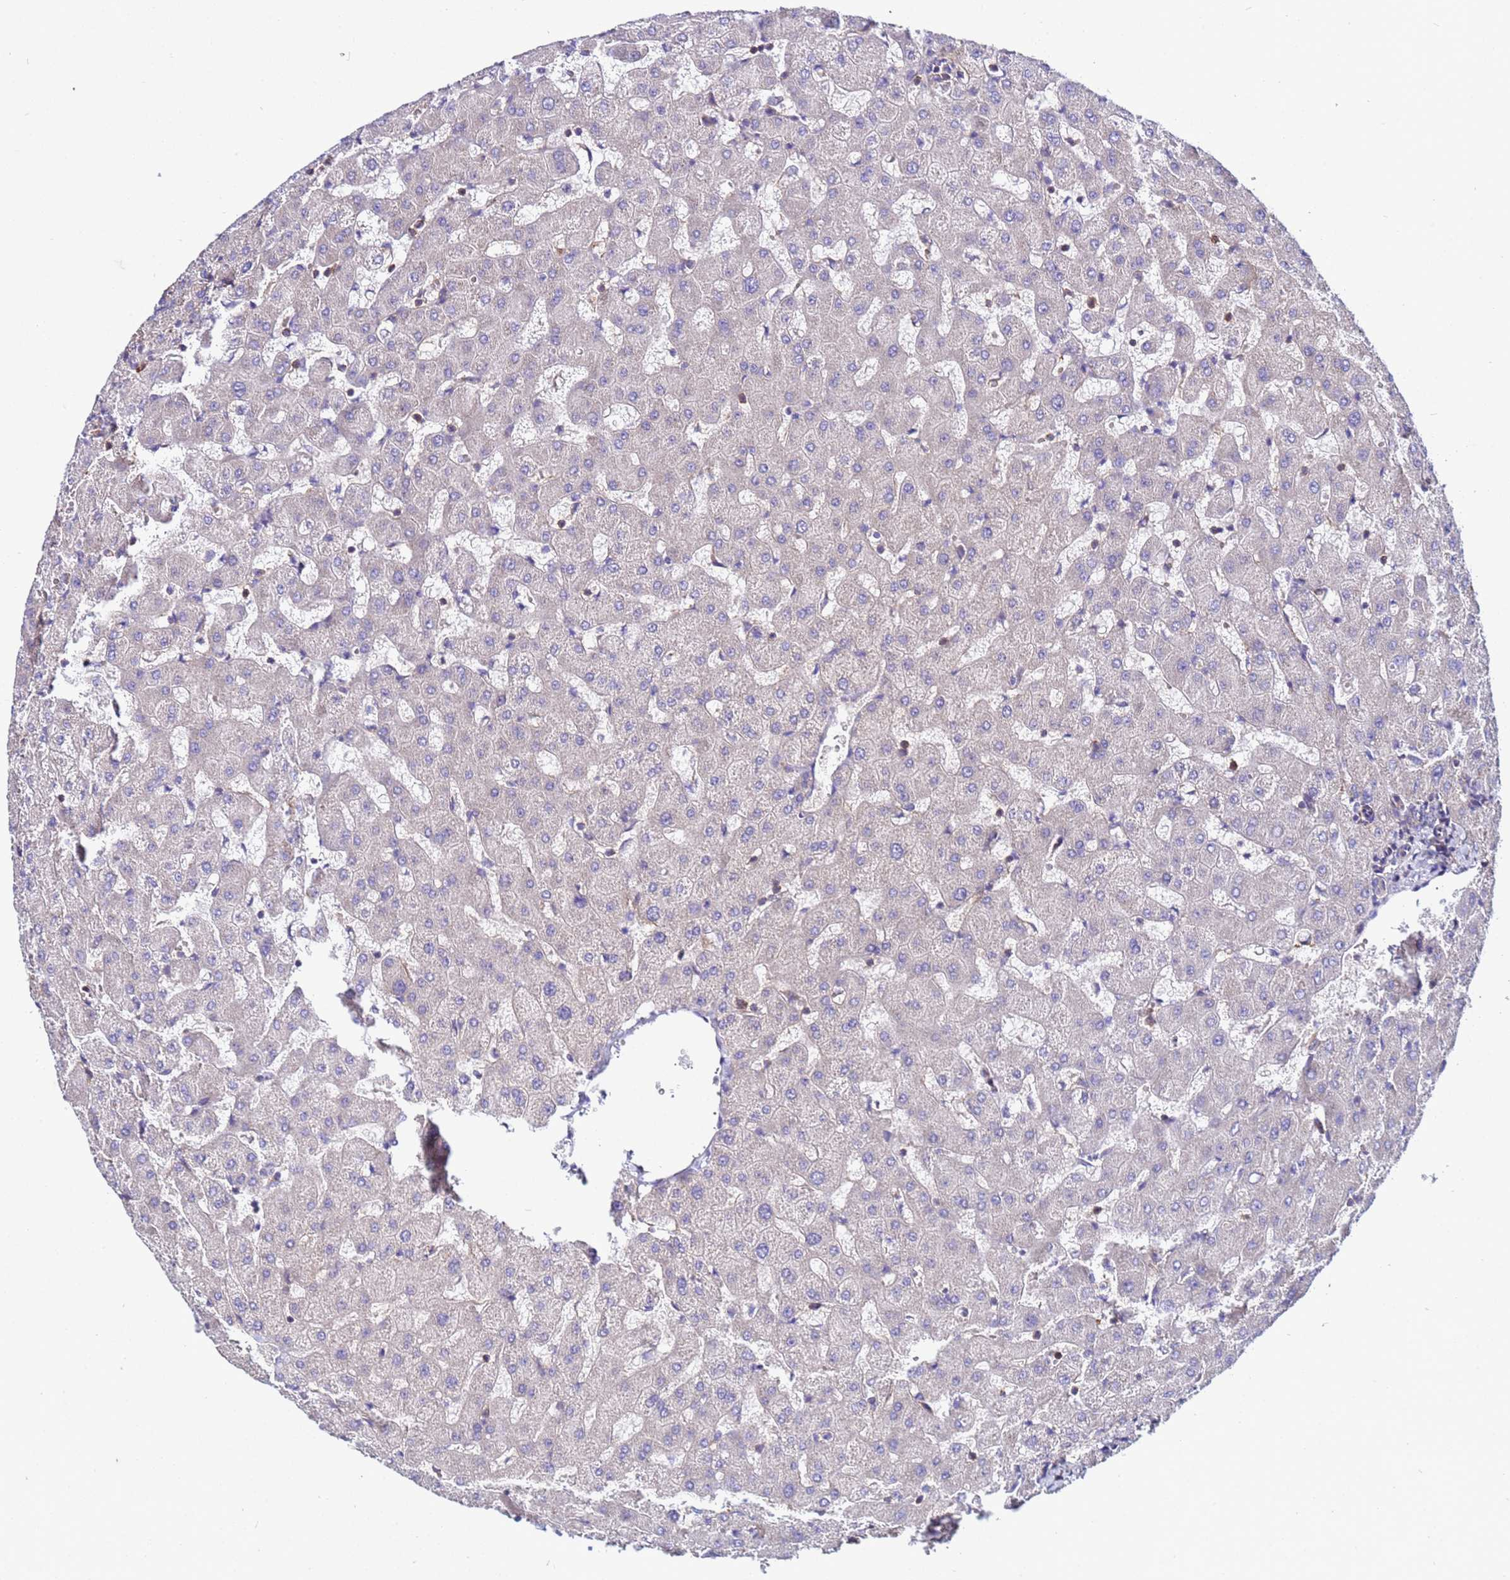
{"staining": {"intensity": "negative", "quantity": "none", "location": "none"}, "tissue": "liver", "cell_type": "Cholangiocytes", "image_type": "normal", "snomed": [{"axis": "morphology", "description": "Normal tissue, NOS"}, {"axis": "topography", "description": "Liver"}], "caption": "IHC histopathology image of normal liver: human liver stained with DAB displays no significant protein staining in cholangiocytes.", "gene": "STK38L", "patient": {"sex": "female", "age": 63}}